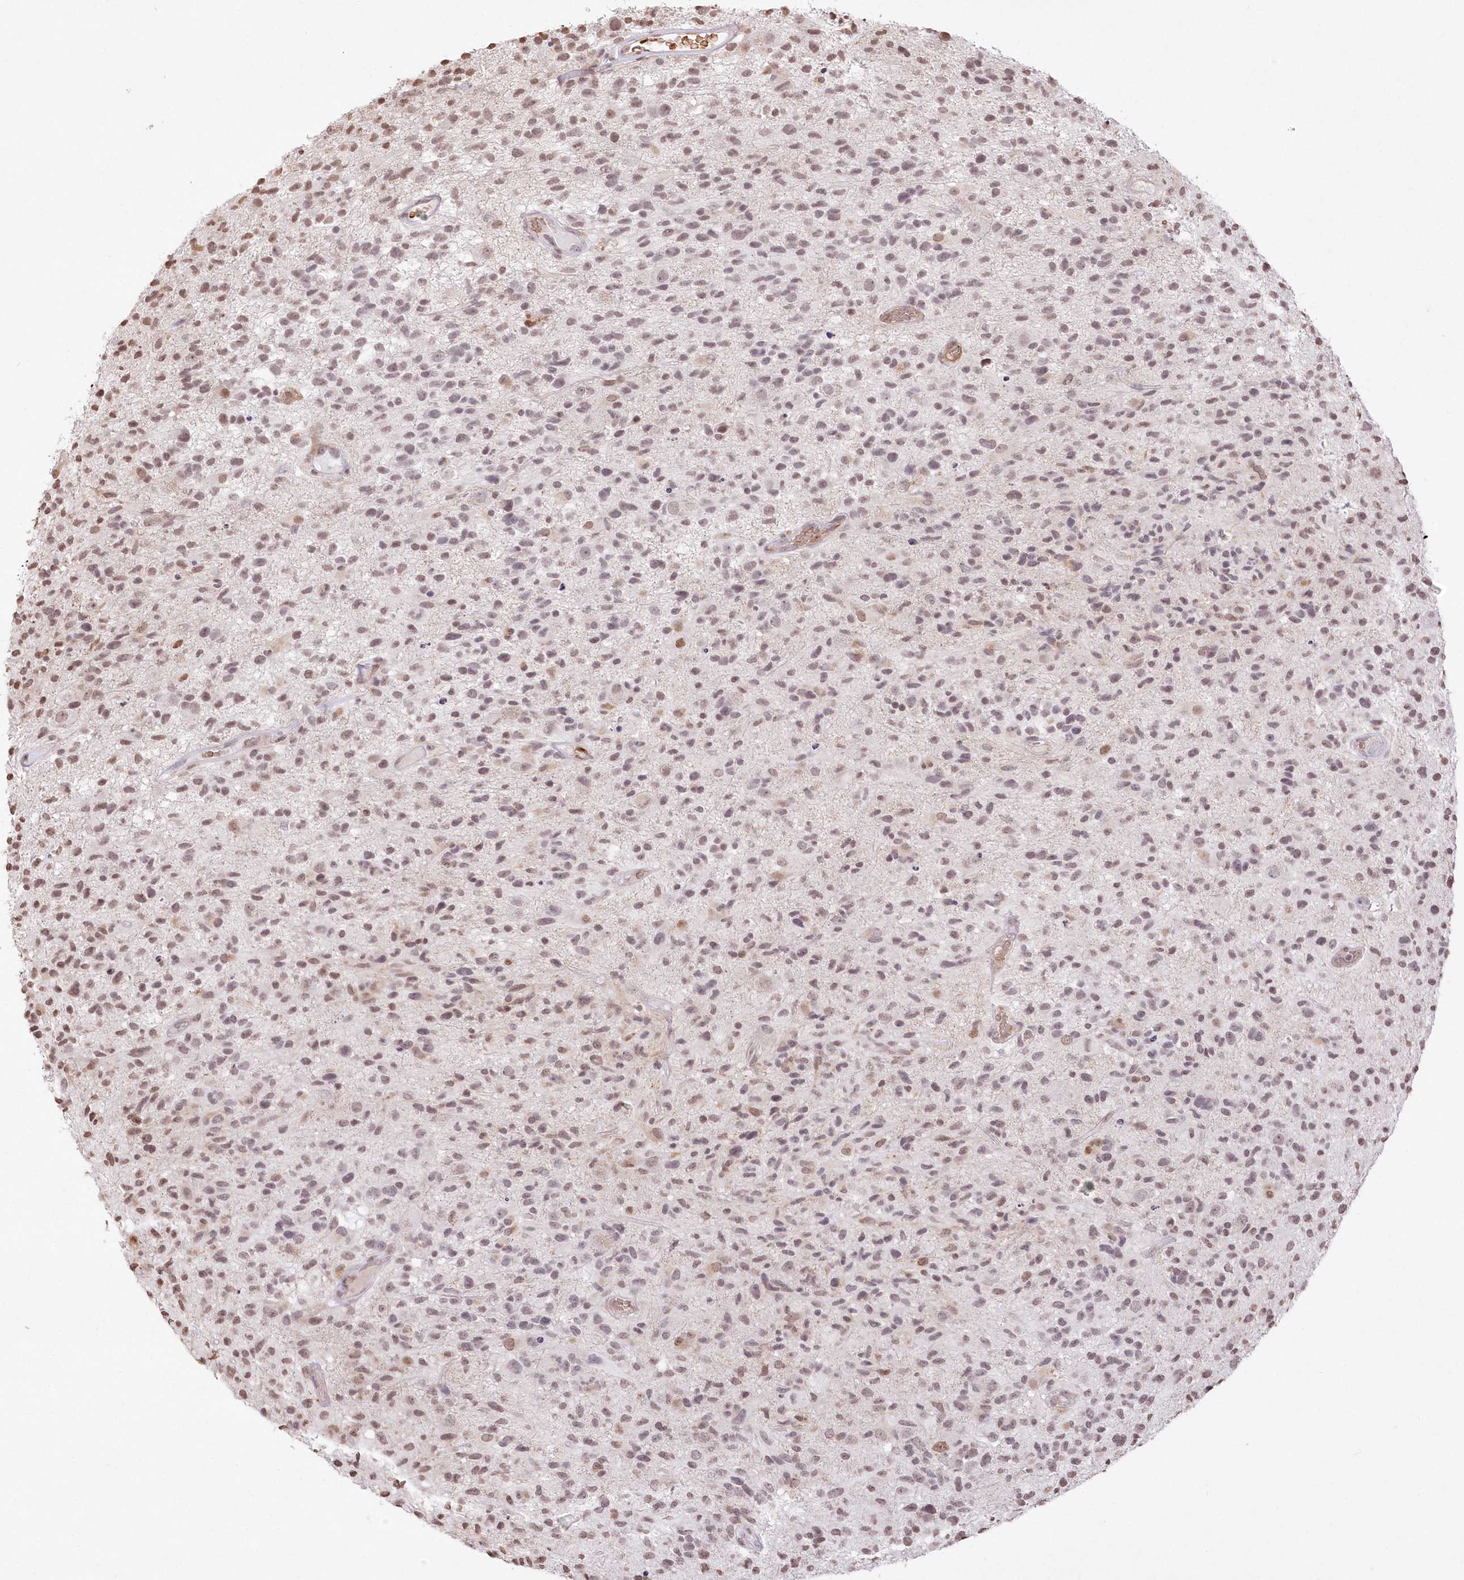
{"staining": {"intensity": "weak", "quantity": "<25%", "location": "nuclear"}, "tissue": "glioma", "cell_type": "Tumor cells", "image_type": "cancer", "snomed": [{"axis": "morphology", "description": "Glioma, malignant, High grade"}, {"axis": "morphology", "description": "Glioblastoma, NOS"}, {"axis": "topography", "description": "Brain"}], "caption": "Immunohistochemical staining of glioma displays no significant positivity in tumor cells.", "gene": "RBM27", "patient": {"sex": "male", "age": 60}}